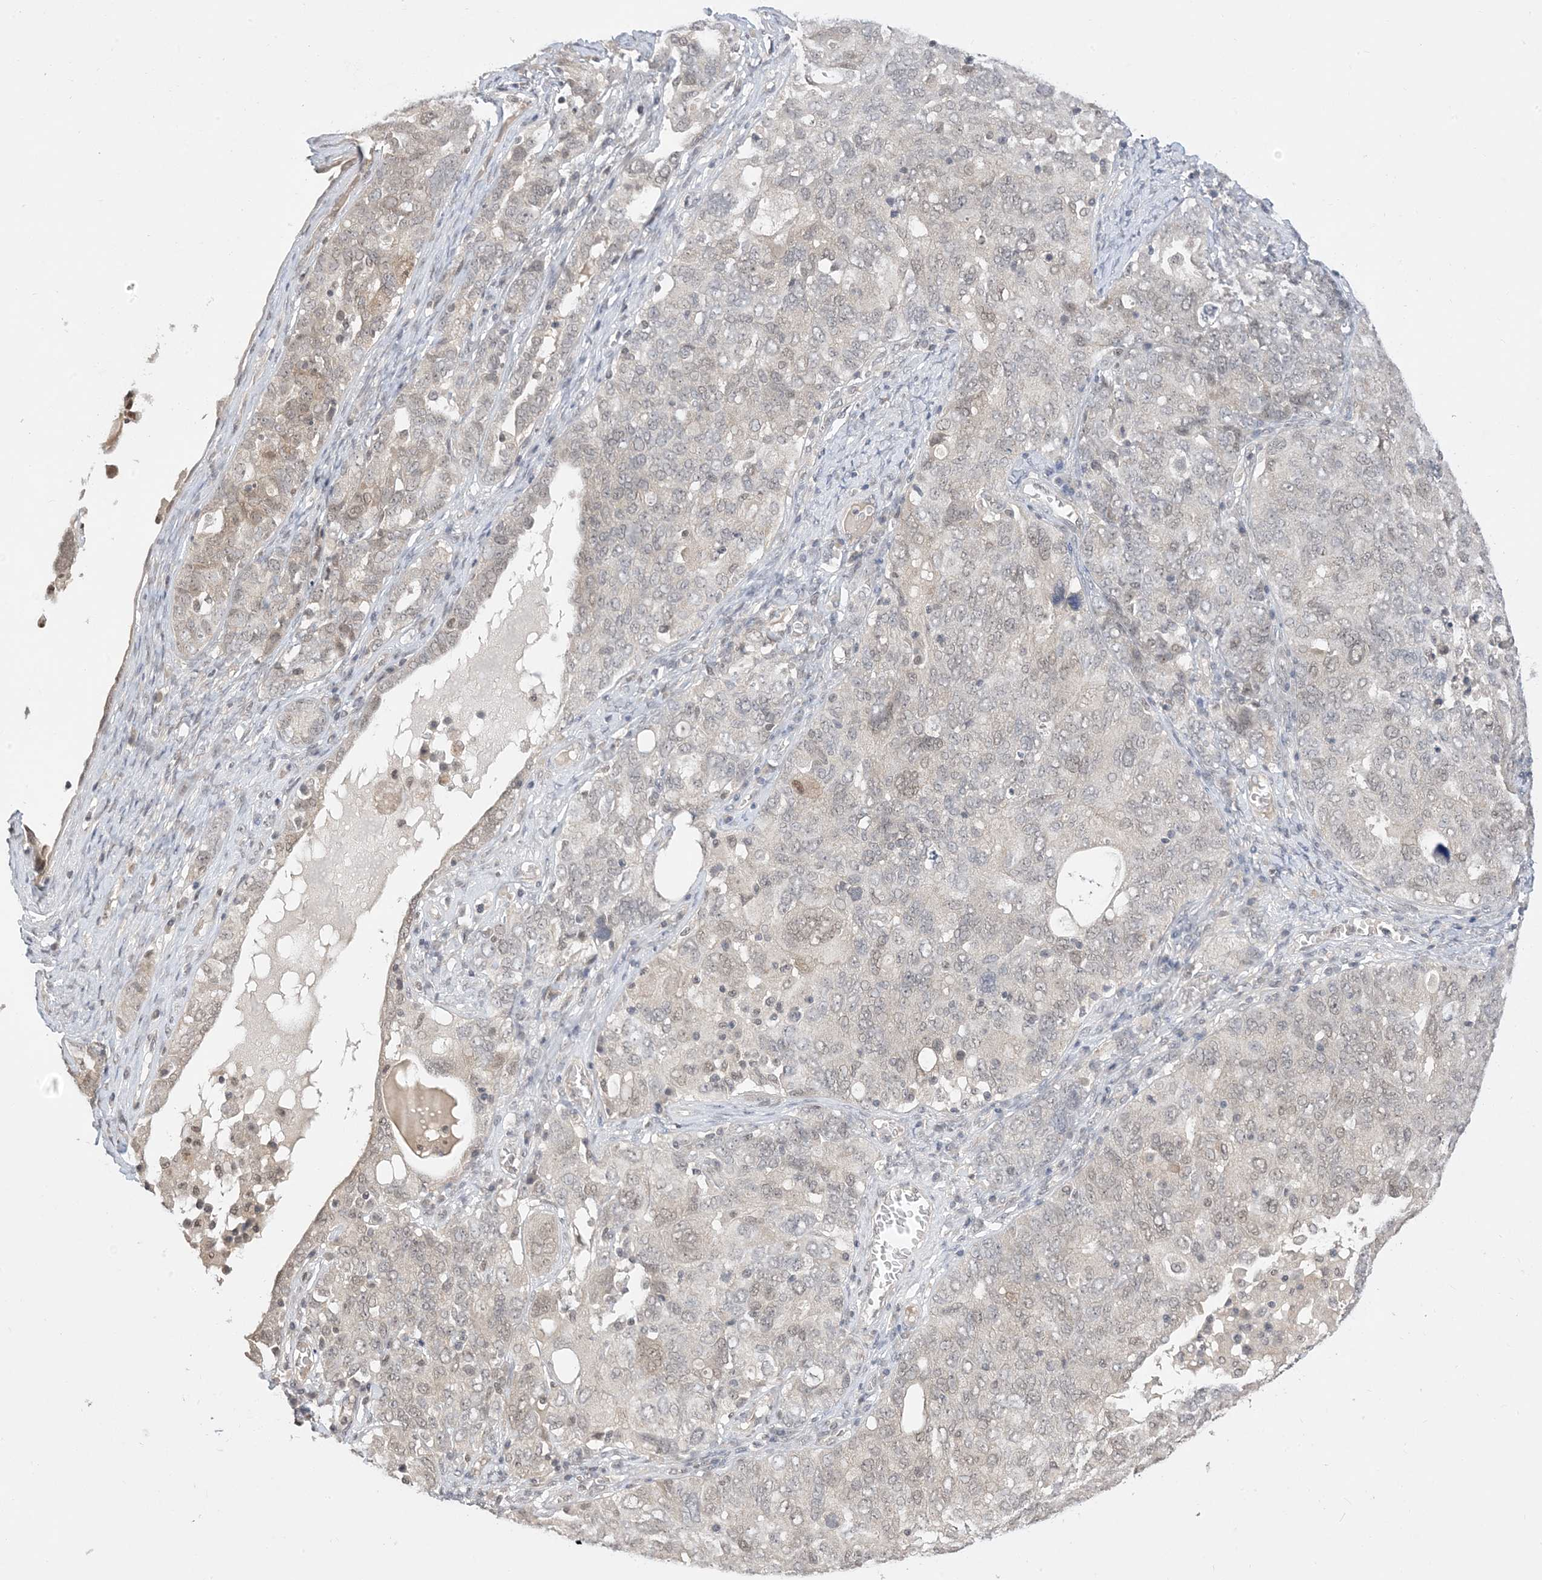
{"staining": {"intensity": "weak", "quantity": "<25%", "location": "nuclear"}, "tissue": "ovarian cancer", "cell_type": "Tumor cells", "image_type": "cancer", "snomed": [{"axis": "morphology", "description": "Carcinoma, endometroid"}, {"axis": "topography", "description": "Ovary"}], "caption": "Immunohistochemistry micrograph of neoplastic tissue: ovarian cancer stained with DAB displays no significant protein expression in tumor cells.", "gene": "RANBP9", "patient": {"sex": "female", "age": 62}}